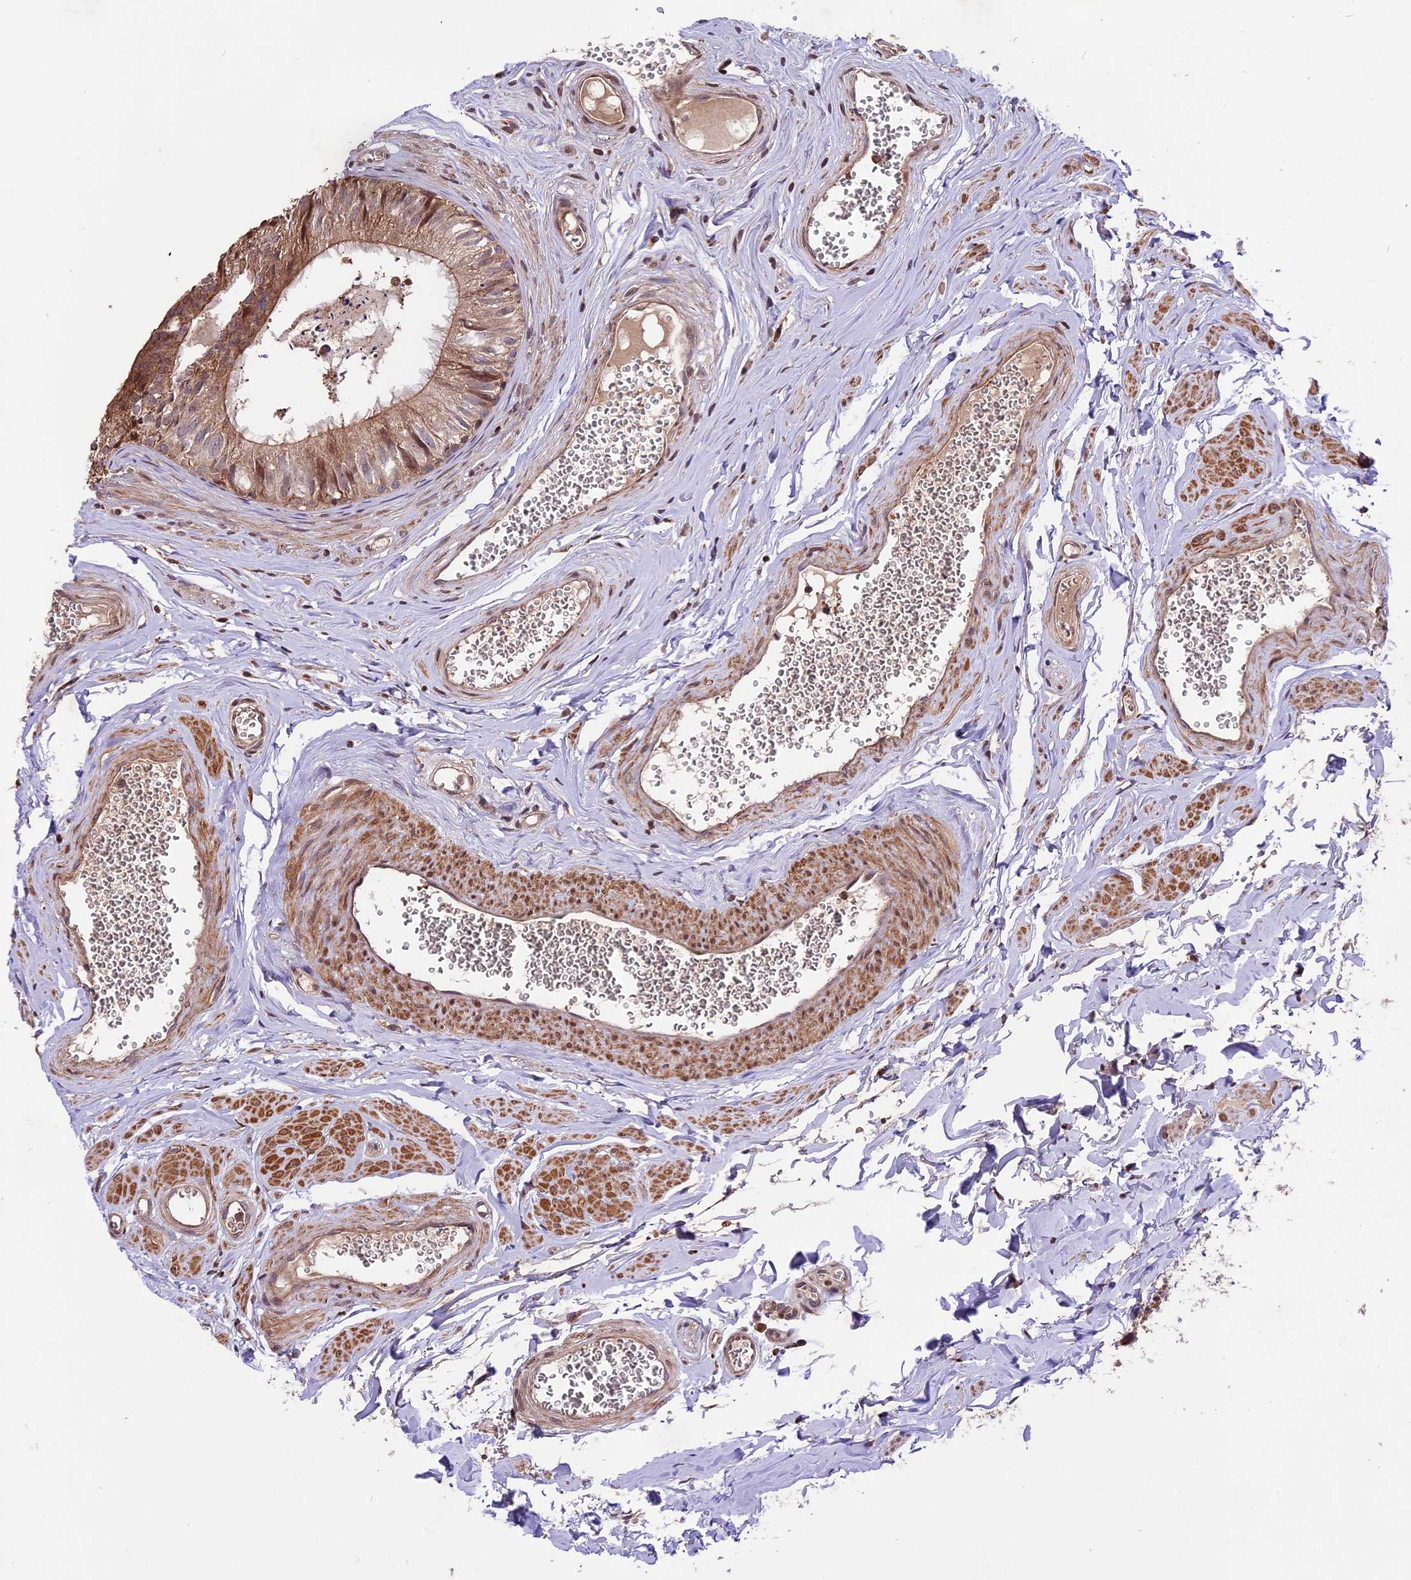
{"staining": {"intensity": "moderate", "quantity": ">75%", "location": "cytoplasmic/membranous"}, "tissue": "epididymis", "cell_type": "Glandular cells", "image_type": "normal", "snomed": [{"axis": "morphology", "description": "Normal tissue, NOS"}, {"axis": "topography", "description": "Epididymis"}], "caption": "Immunohistochemistry (IHC) photomicrograph of unremarkable epididymis: human epididymis stained using immunohistochemistry (IHC) exhibits medium levels of moderate protein expression localized specifically in the cytoplasmic/membranous of glandular cells, appearing as a cytoplasmic/membranous brown color.", "gene": "HDAC5", "patient": {"sex": "male", "age": 36}}